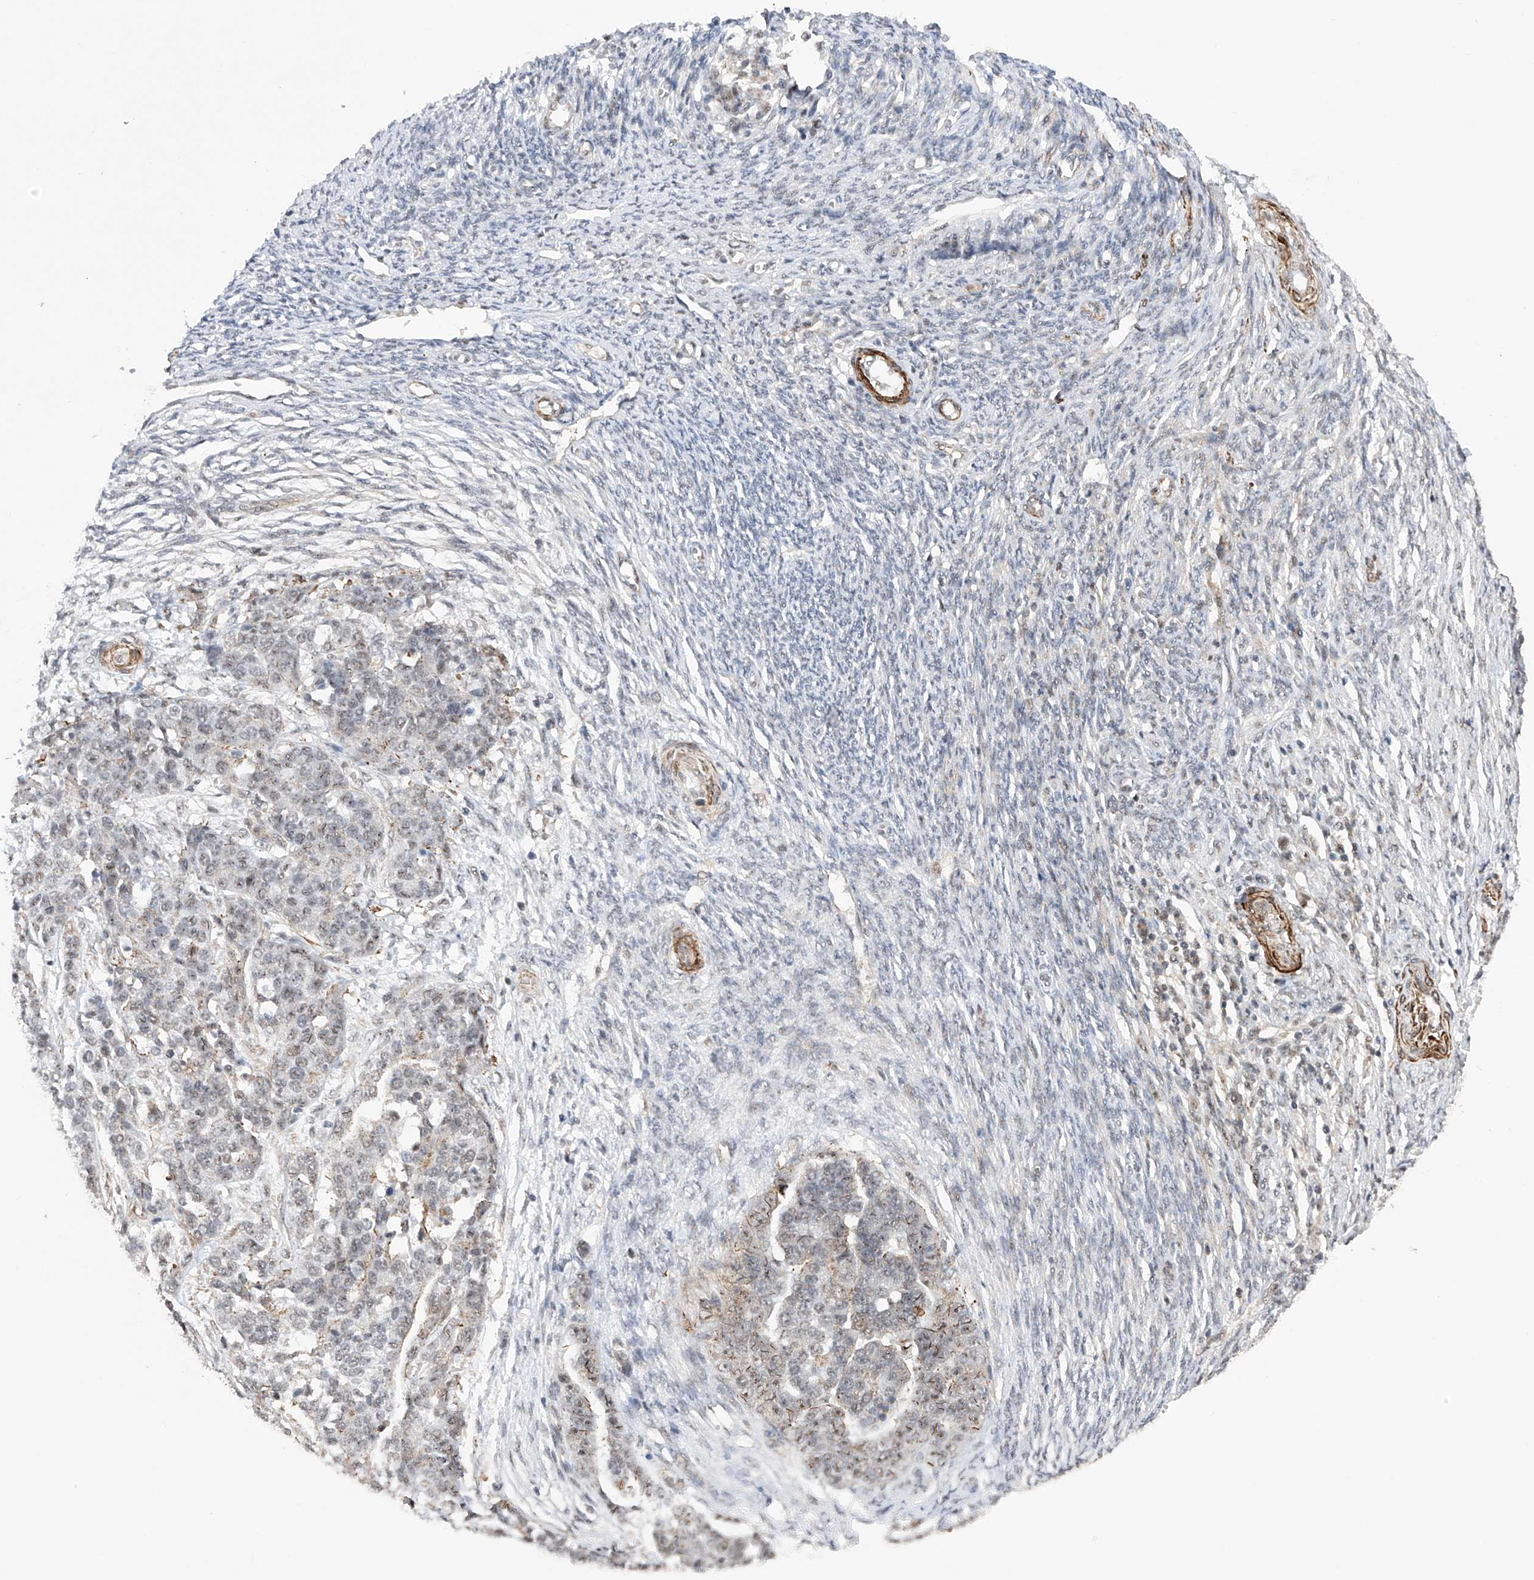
{"staining": {"intensity": "weak", "quantity": "<25%", "location": "nuclear"}, "tissue": "ovarian cancer", "cell_type": "Tumor cells", "image_type": "cancer", "snomed": [{"axis": "morphology", "description": "Cystadenocarcinoma, serous, NOS"}, {"axis": "topography", "description": "Ovary"}], "caption": "The photomicrograph exhibits no staining of tumor cells in ovarian cancer. (IHC, brightfield microscopy, high magnification).", "gene": "NFATC4", "patient": {"sex": "female", "age": 44}}